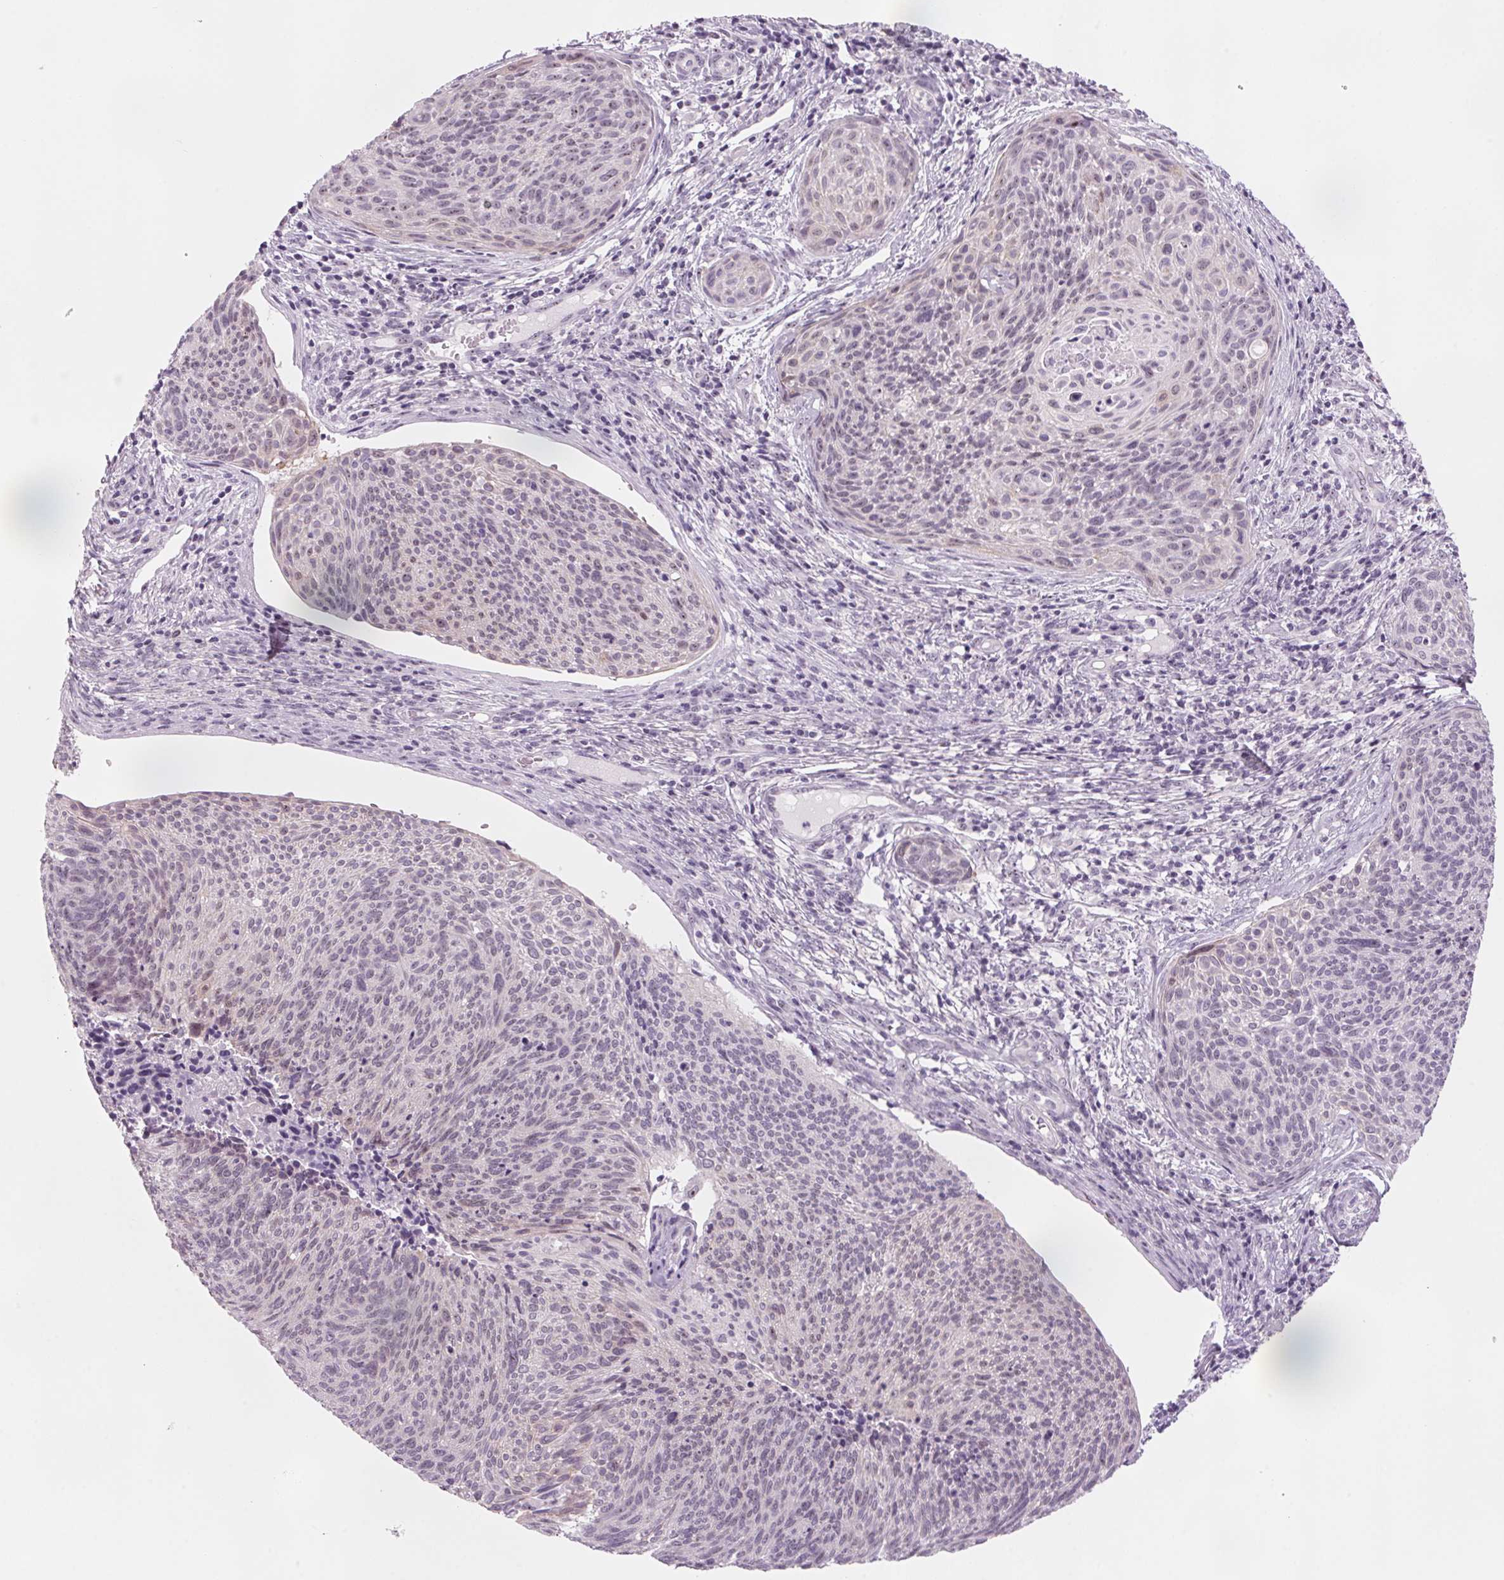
{"staining": {"intensity": "negative", "quantity": "none", "location": "none"}, "tissue": "cervical cancer", "cell_type": "Tumor cells", "image_type": "cancer", "snomed": [{"axis": "morphology", "description": "Squamous cell carcinoma, NOS"}, {"axis": "topography", "description": "Cervix"}], "caption": "Immunohistochemistry (IHC) histopathology image of neoplastic tissue: human squamous cell carcinoma (cervical) stained with DAB (3,3'-diaminobenzidine) exhibits no significant protein staining in tumor cells.", "gene": "DNTTIP2", "patient": {"sex": "female", "age": 49}}